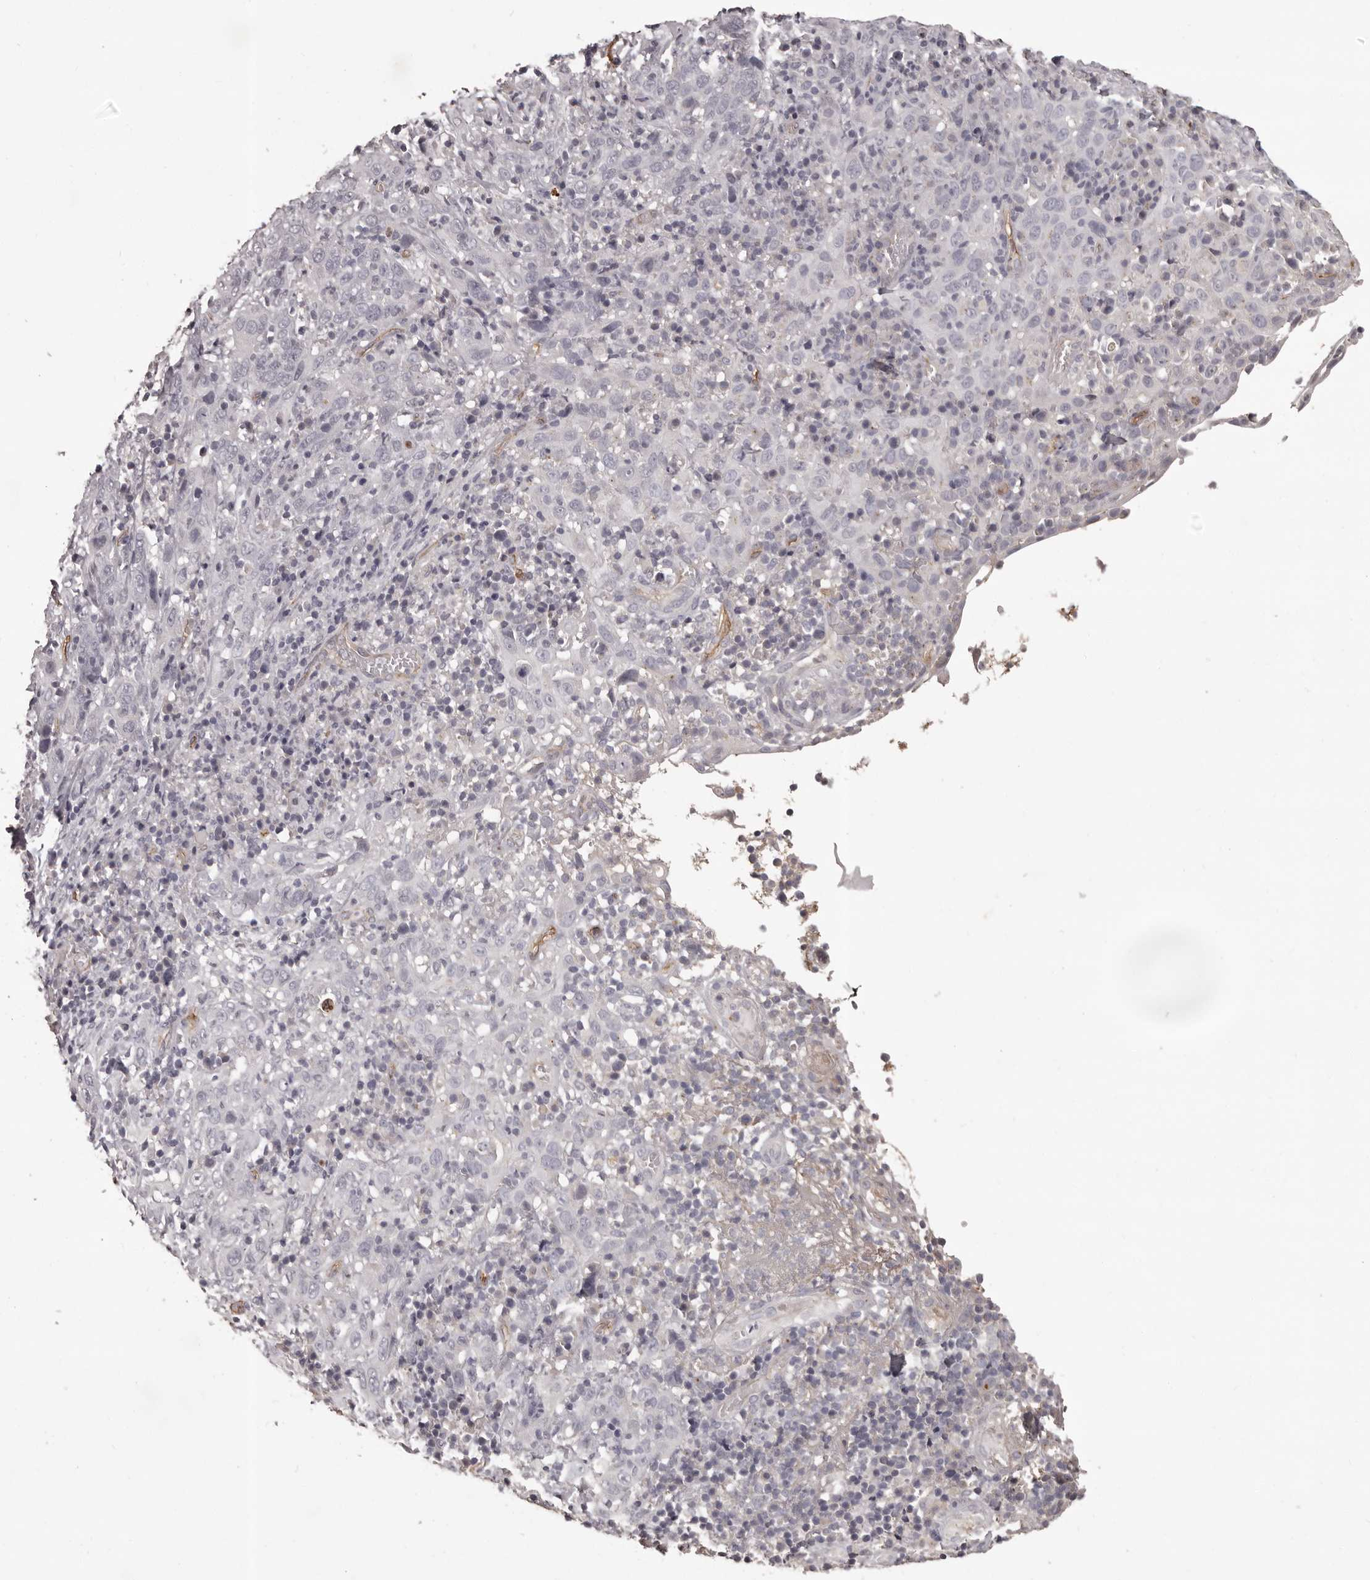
{"staining": {"intensity": "negative", "quantity": "none", "location": "none"}, "tissue": "cervical cancer", "cell_type": "Tumor cells", "image_type": "cancer", "snomed": [{"axis": "morphology", "description": "Squamous cell carcinoma, NOS"}, {"axis": "topography", "description": "Cervix"}], "caption": "A high-resolution image shows IHC staining of cervical cancer, which exhibits no significant expression in tumor cells.", "gene": "GPR78", "patient": {"sex": "female", "age": 46}}